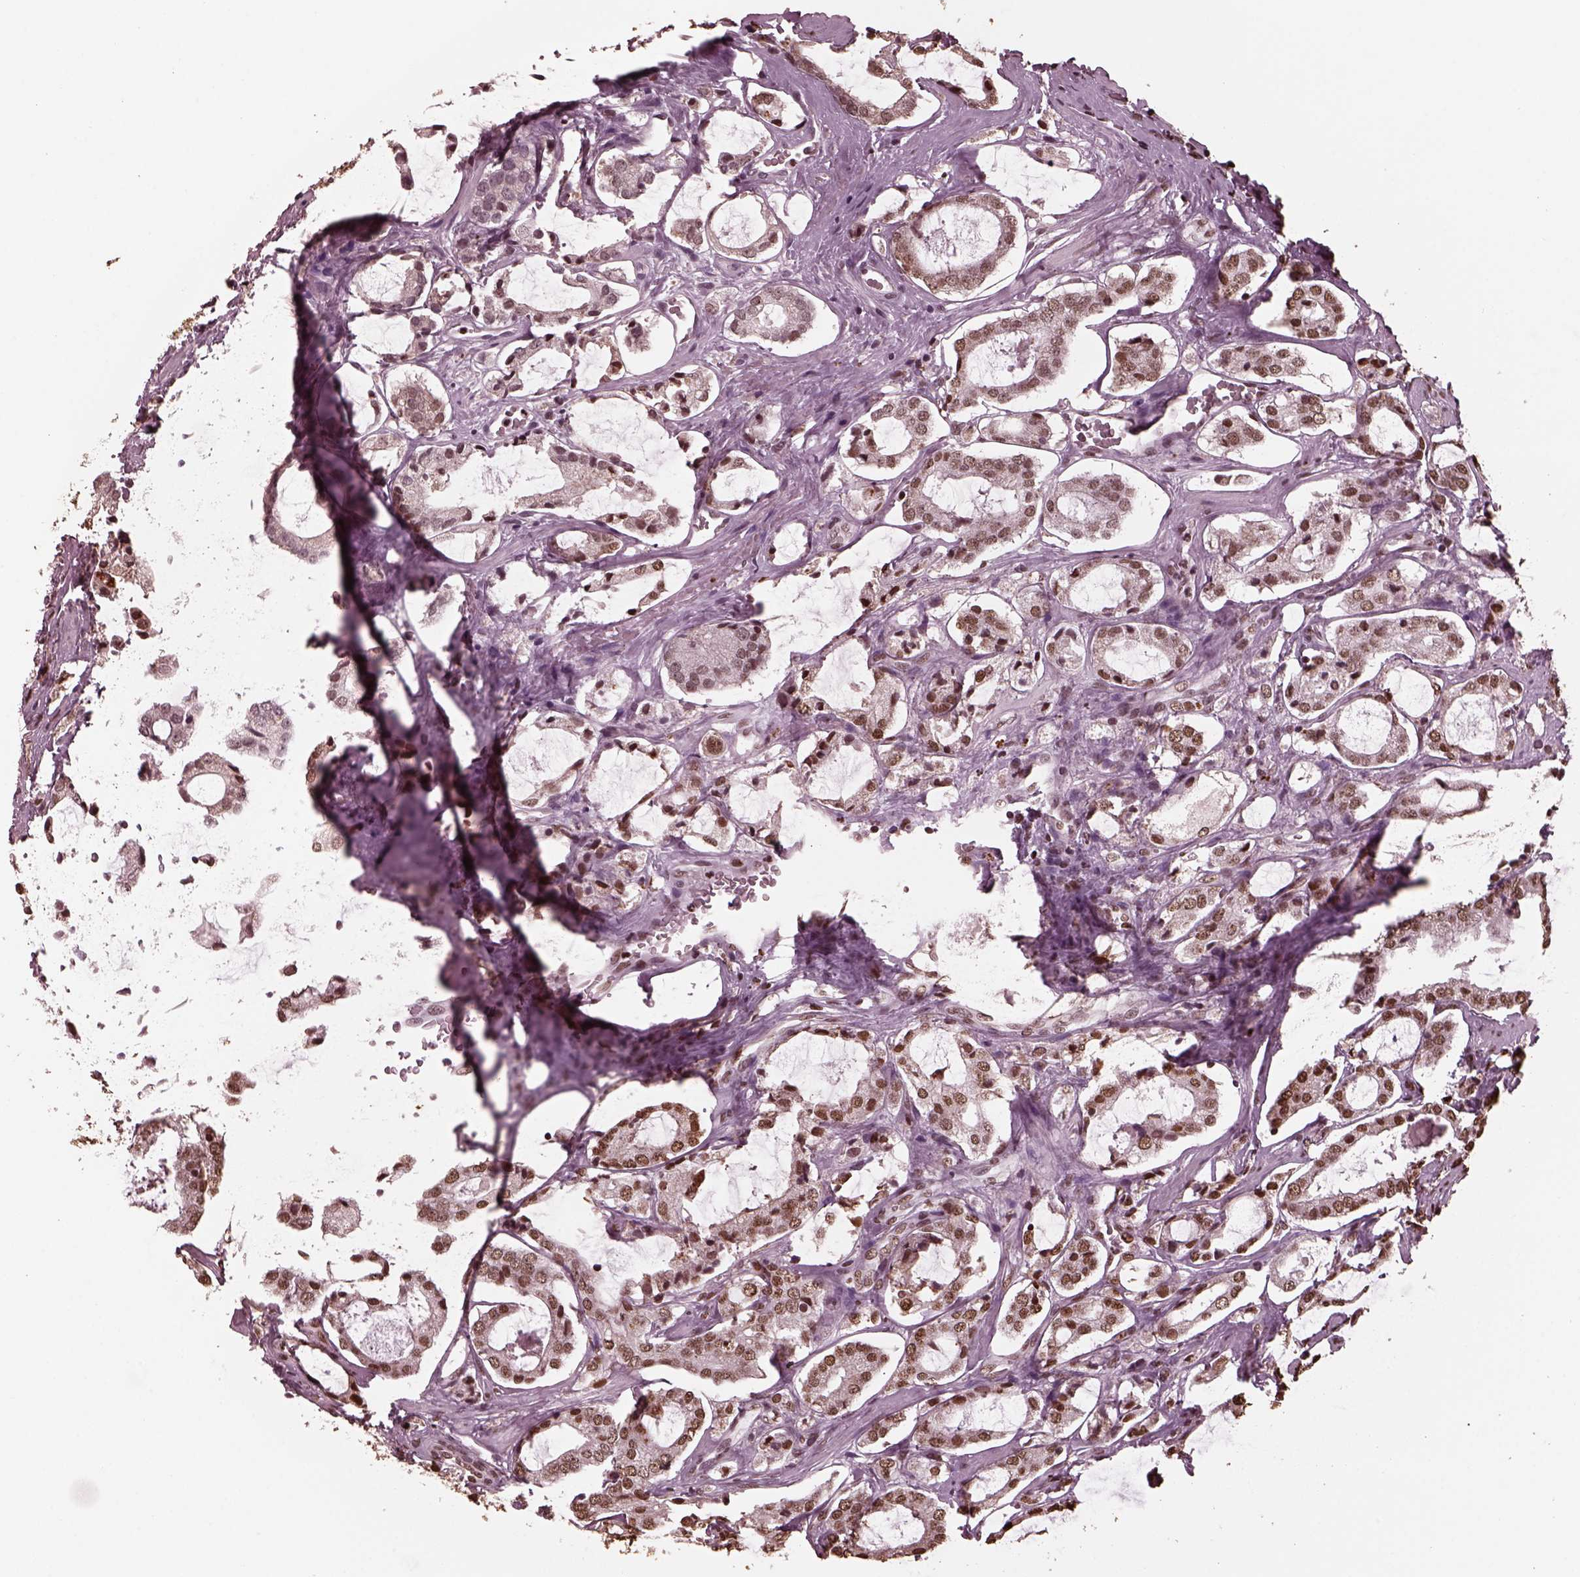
{"staining": {"intensity": "moderate", "quantity": ">75%", "location": "nuclear"}, "tissue": "prostate cancer", "cell_type": "Tumor cells", "image_type": "cancer", "snomed": [{"axis": "morphology", "description": "Adenocarcinoma, NOS"}, {"axis": "topography", "description": "Prostate"}], "caption": "IHC image of prostate cancer (adenocarcinoma) stained for a protein (brown), which demonstrates medium levels of moderate nuclear staining in about >75% of tumor cells.", "gene": "NSD1", "patient": {"sex": "male", "age": 66}}